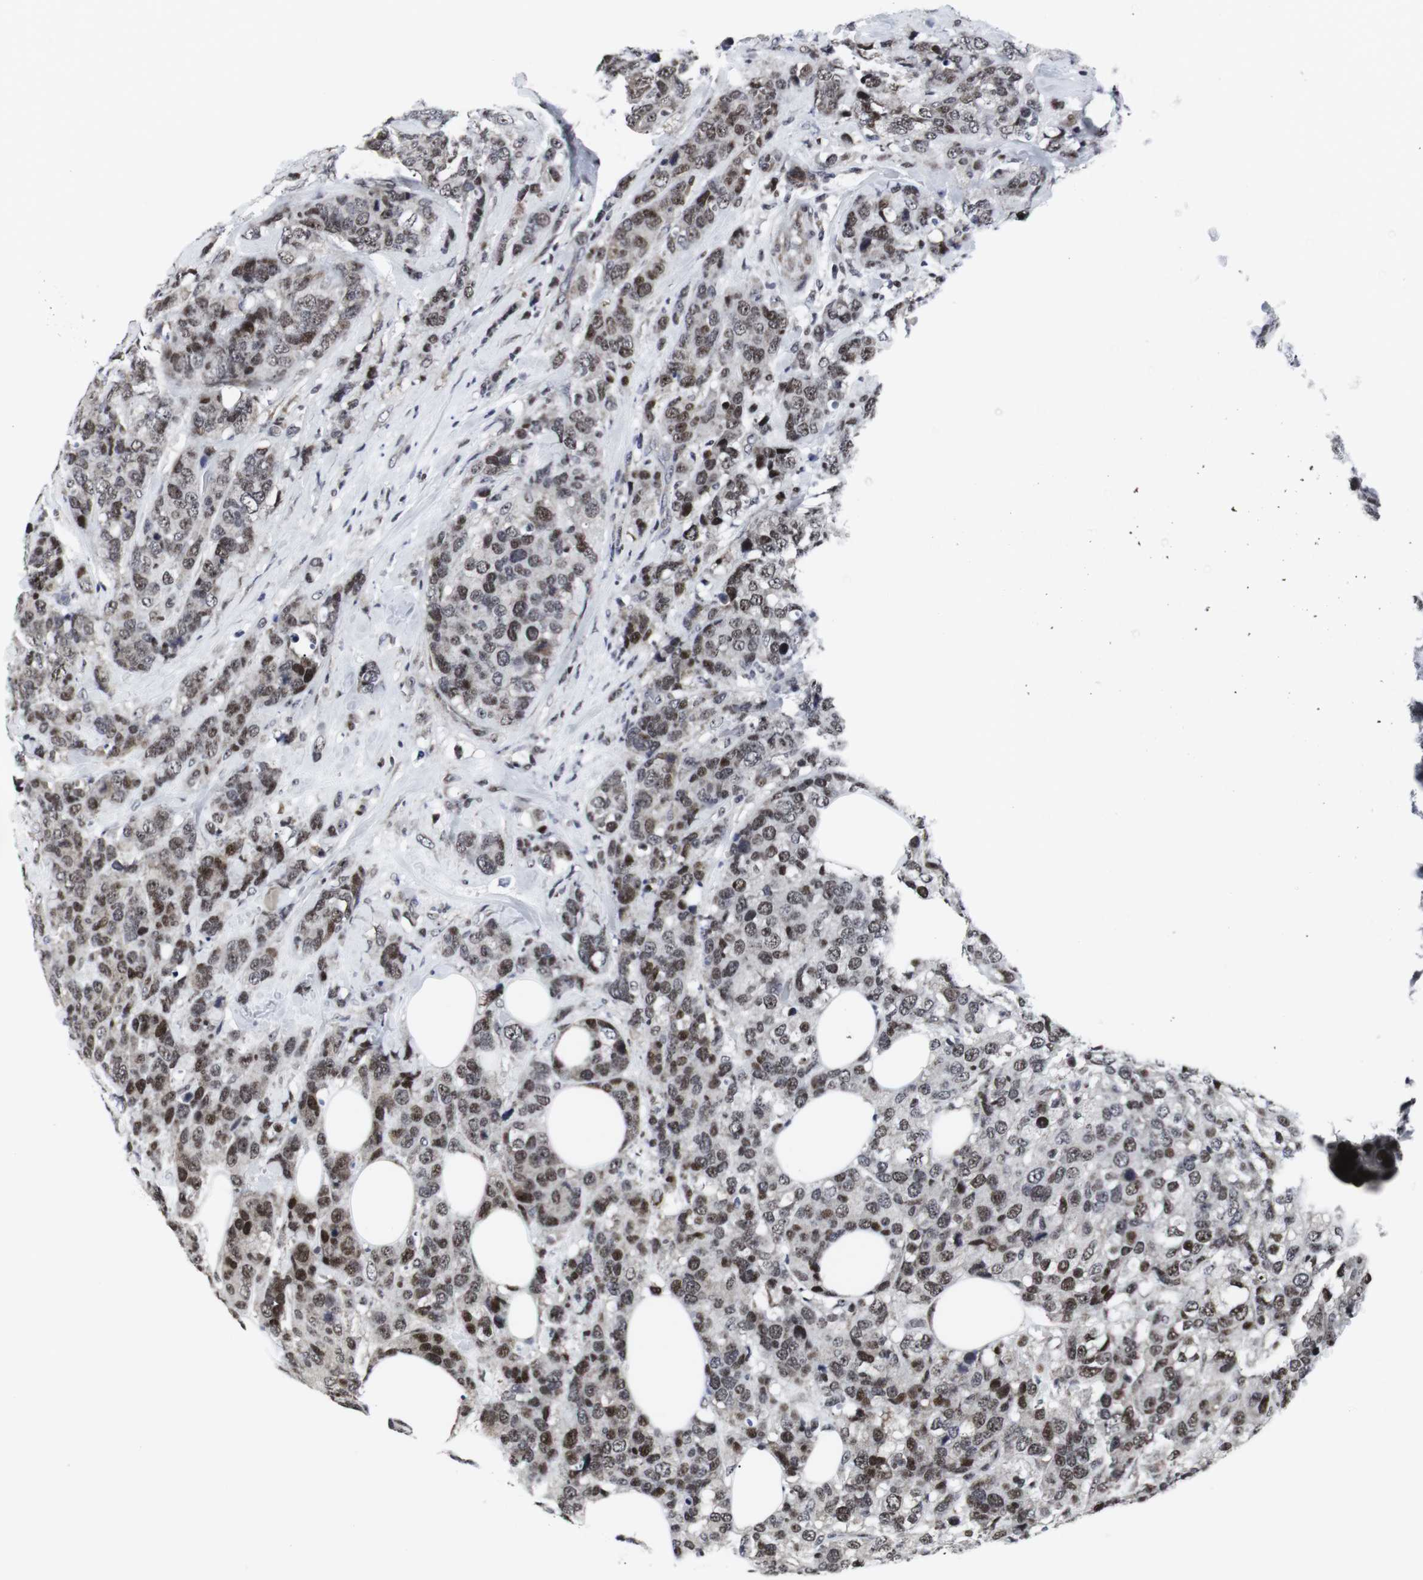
{"staining": {"intensity": "moderate", "quantity": ">75%", "location": "nuclear"}, "tissue": "breast cancer", "cell_type": "Tumor cells", "image_type": "cancer", "snomed": [{"axis": "morphology", "description": "Lobular carcinoma"}, {"axis": "topography", "description": "Breast"}], "caption": "Protein staining exhibits moderate nuclear staining in about >75% of tumor cells in lobular carcinoma (breast).", "gene": "MLH1", "patient": {"sex": "female", "age": 59}}